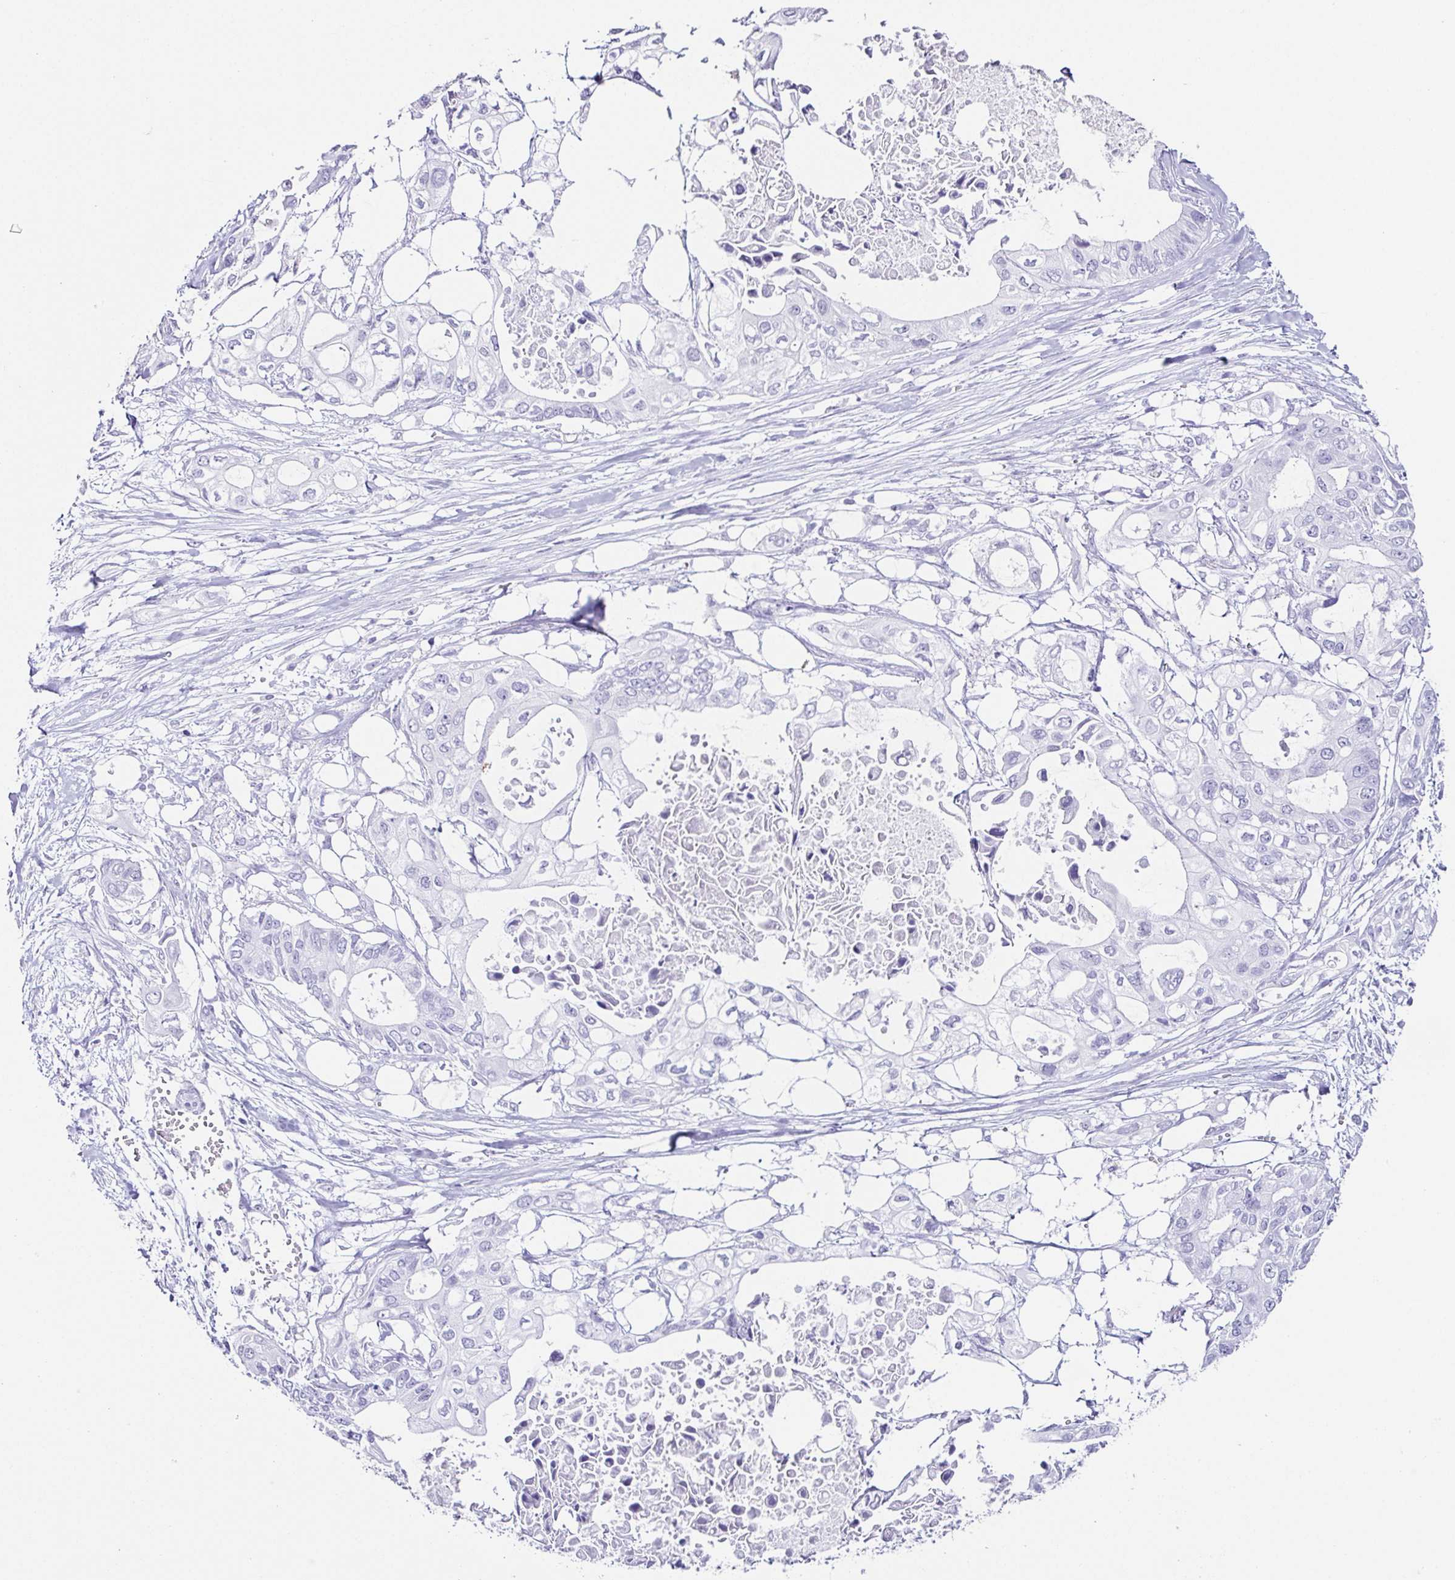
{"staining": {"intensity": "negative", "quantity": "none", "location": "none"}, "tissue": "pancreatic cancer", "cell_type": "Tumor cells", "image_type": "cancer", "snomed": [{"axis": "morphology", "description": "Adenocarcinoma, NOS"}, {"axis": "topography", "description": "Pancreas"}], "caption": "DAB immunohistochemical staining of human adenocarcinoma (pancreatic) demonstrates no significant positivity in tumor cells.", "gene": "ESX1", "patient": {"sex": "female", "age": 63}}